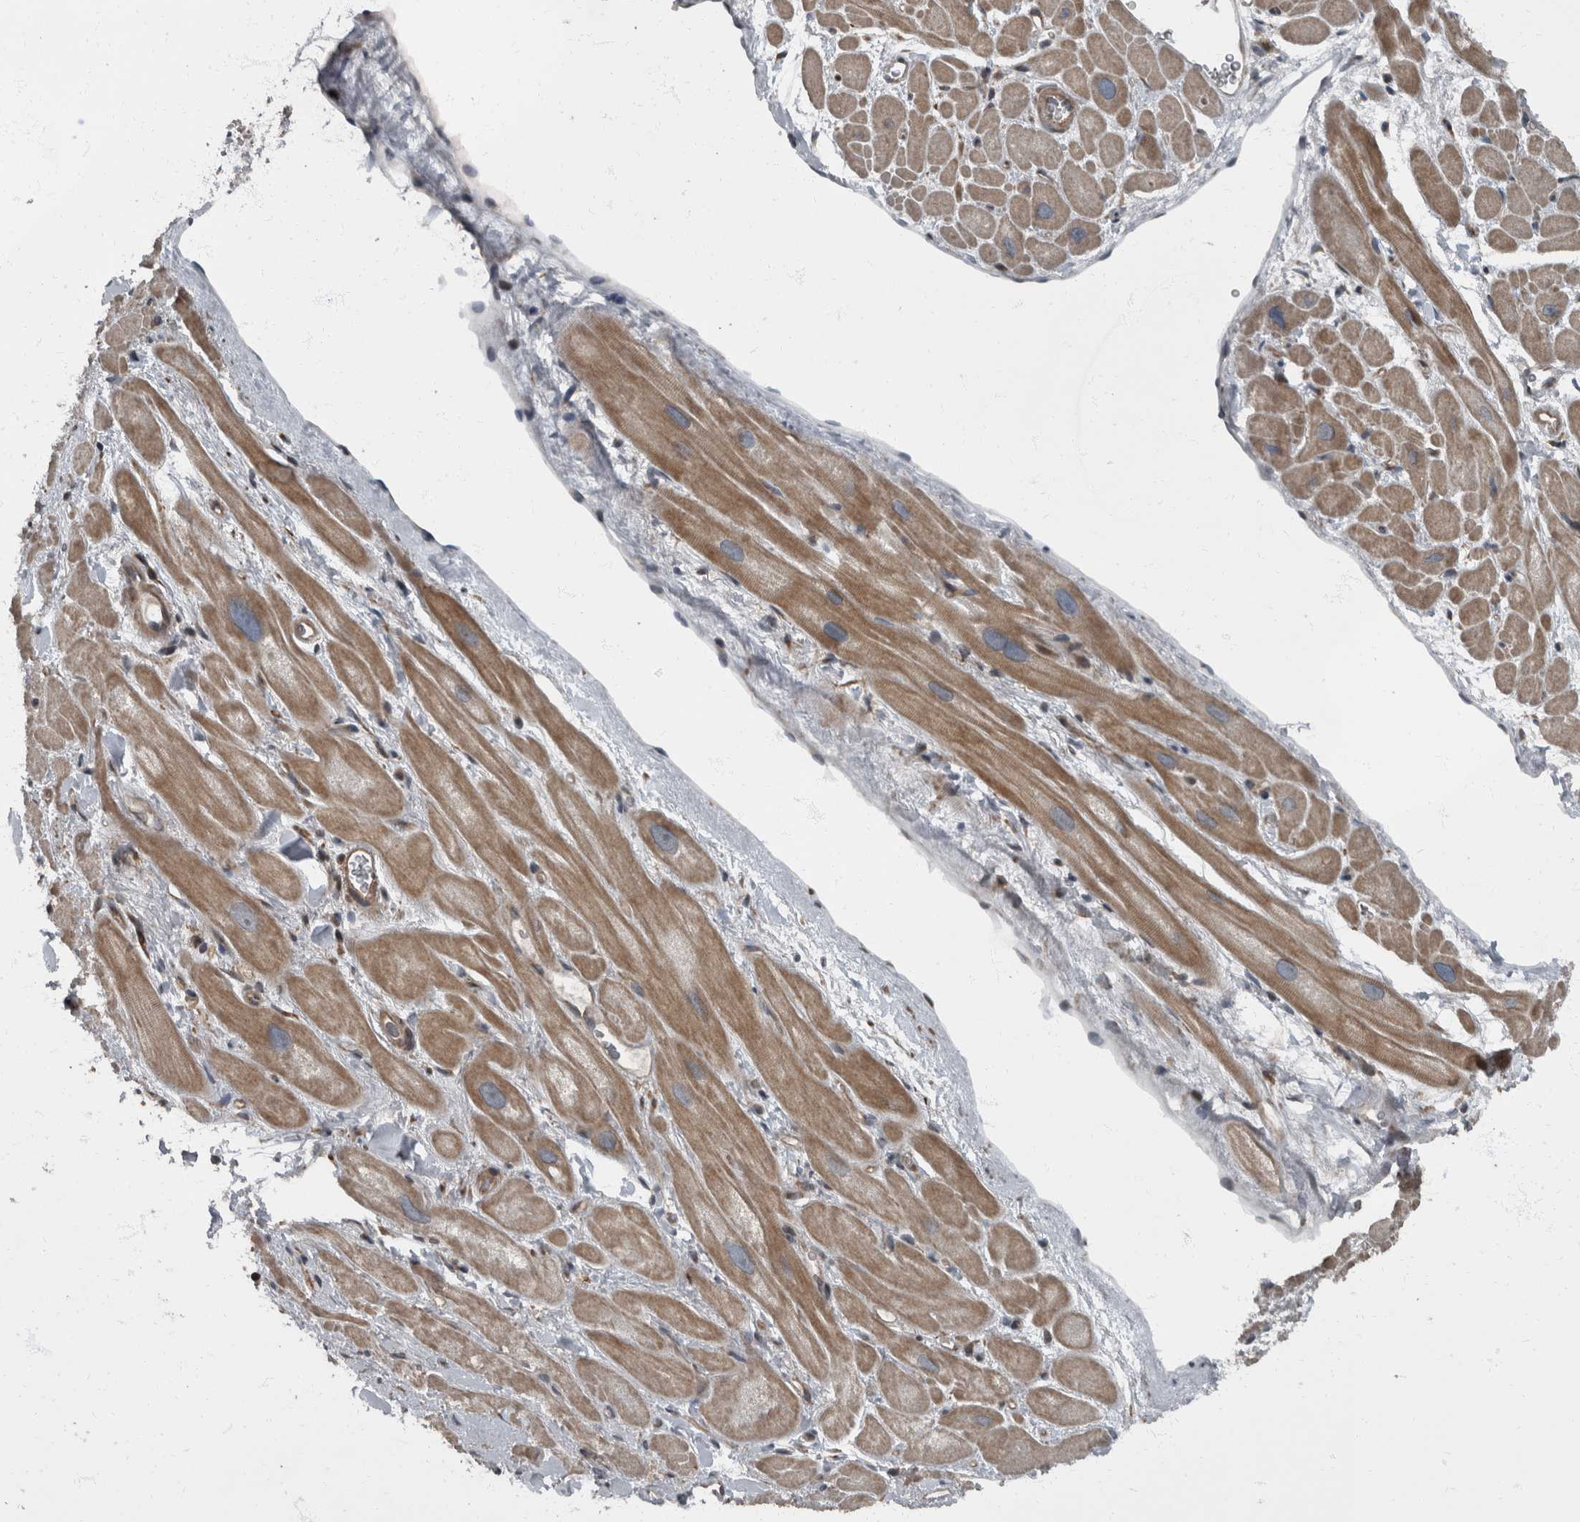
{"staining": {"intensity": "moderate", "quantity": "25%-75%", "location": "cytoplasmic/membranous"}, "tissue": "heart muscle", "cell_type": "Cardiomyocytes", "image_type": "normal", "snomed": [{"axis": "morphology", "description": "Normal tissue, NOS"}, {"axis": "topography", "description": "Heart"}], "caption": "Immunohistochemical staining of unremarkable human heart muscle exhibits 25%-75% levels of moderate cytoplasmic/membranous protein positivity in approximately 25%-75% of cardiomyocytes. (IHC, brightfield microscopy, high magnification).", "gene": "RABGGTB", "patient": {"sex": "male", "age": 49}}